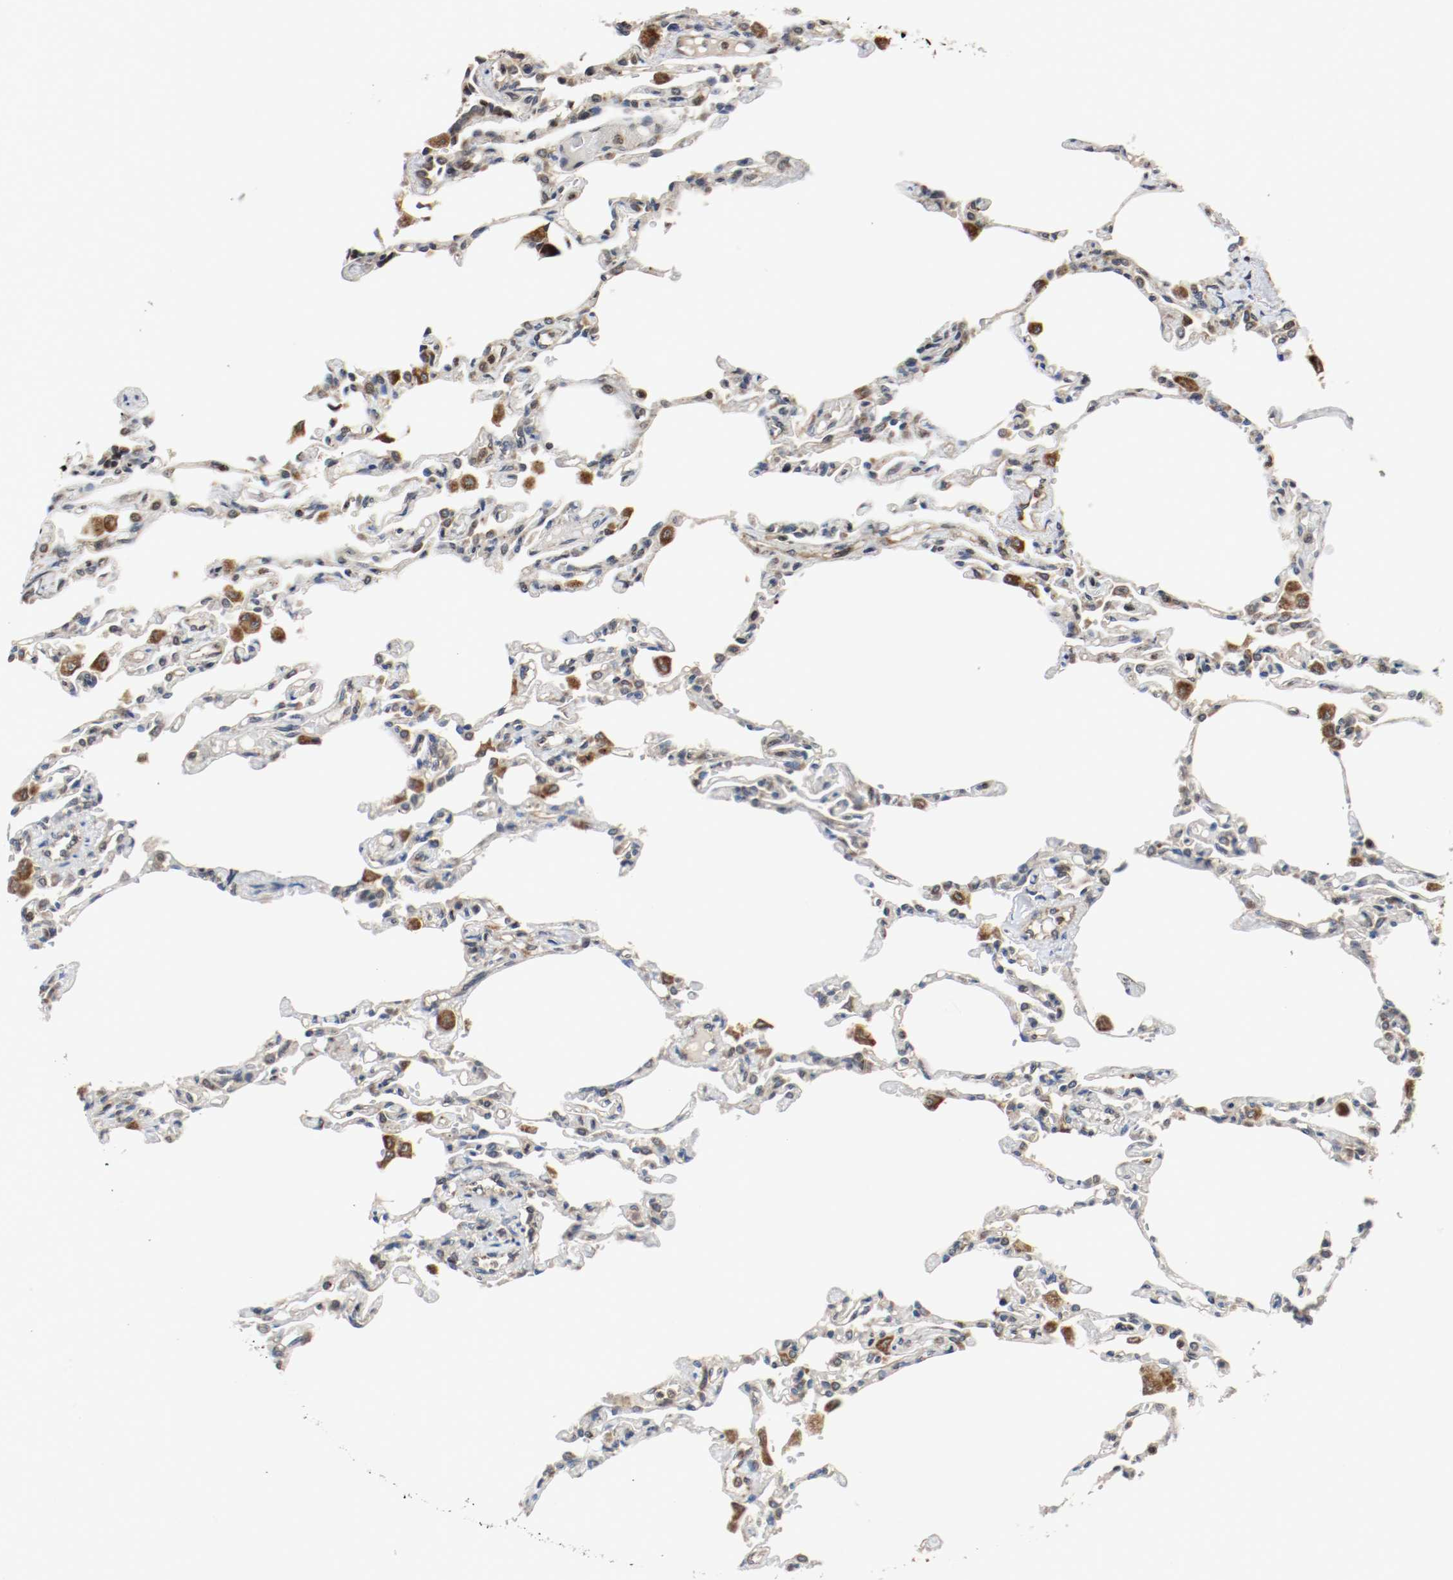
{"staining": {"intensity": "moderate", "quantity": "25%-75%", "location": "cytoplasmic/membranous"}, "tissue": "lung", "cell_type": "Alveolar cells", "image_type": "normal", "snomed": [{"axis": "morphology", "description": "Normal tissue, NOS"}, {"axis": "topography", "description": "Lung"}], "caption": "IHC of benign human lung reveals medium levels of moderate cytoplasmic/membranous positivity in approximately 25%-75% of alveolar cells.", "gene": "LAMP2", "patient": {"sex": "male", "age": 21}}